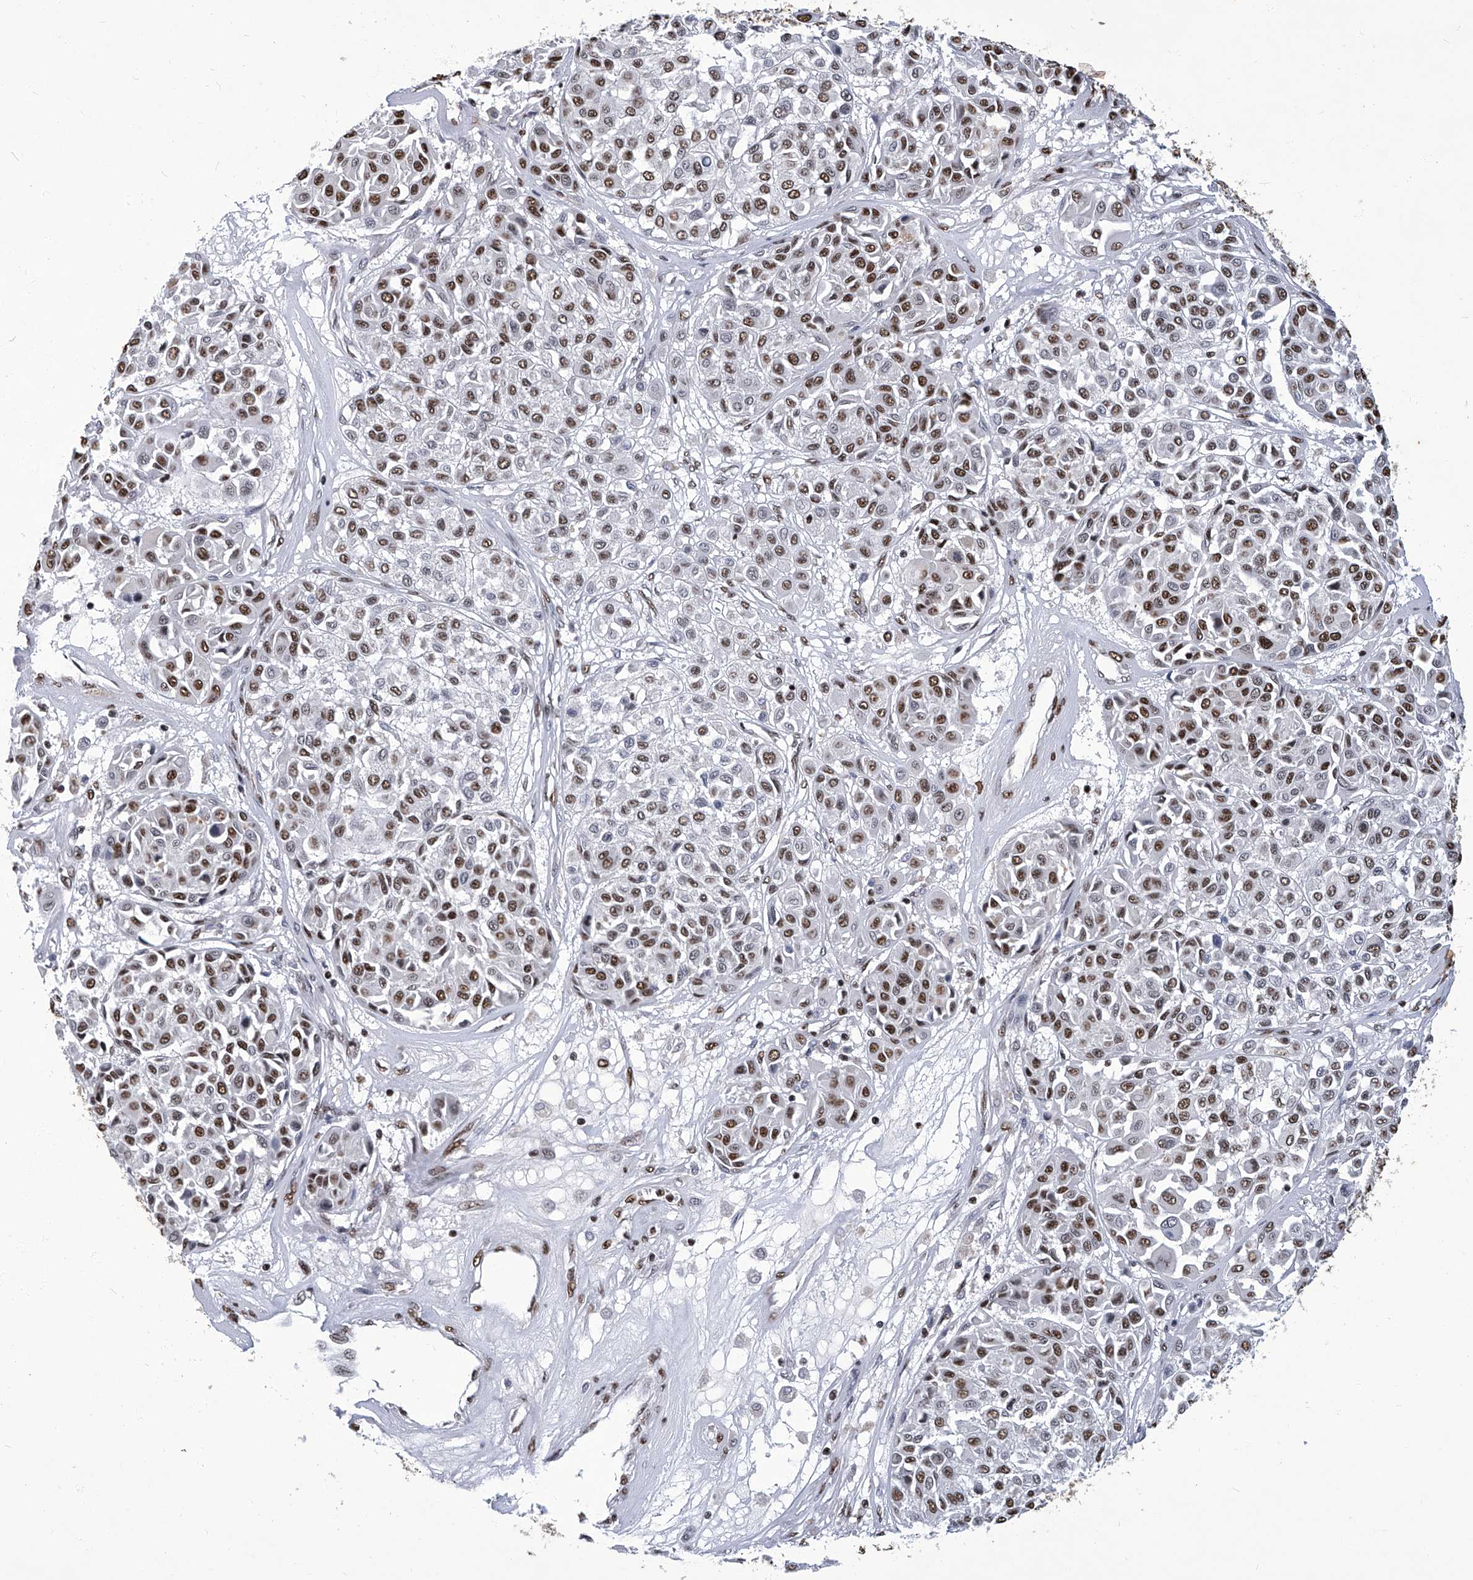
{"staining": {"intensity": "moderate", "quantity": ">75%", "location": "nuclear"}, "tissue": "melanoma", "cell_type": "Tumor cells", "image_type": "cancer", "snomed": [{"axis": "morphology", "description": "Malignant melanoma, Metastatic site"}, {"axis": "topography", "description": "Soft tissue"}], "caption": "About >75% of tumor cells in human melanoma demonstrate moderate nuclear protein expression as visualized by brown immunohistochemical staining.", "gene": "HBP1", "patient": {"sex": "male", "age": 41}}